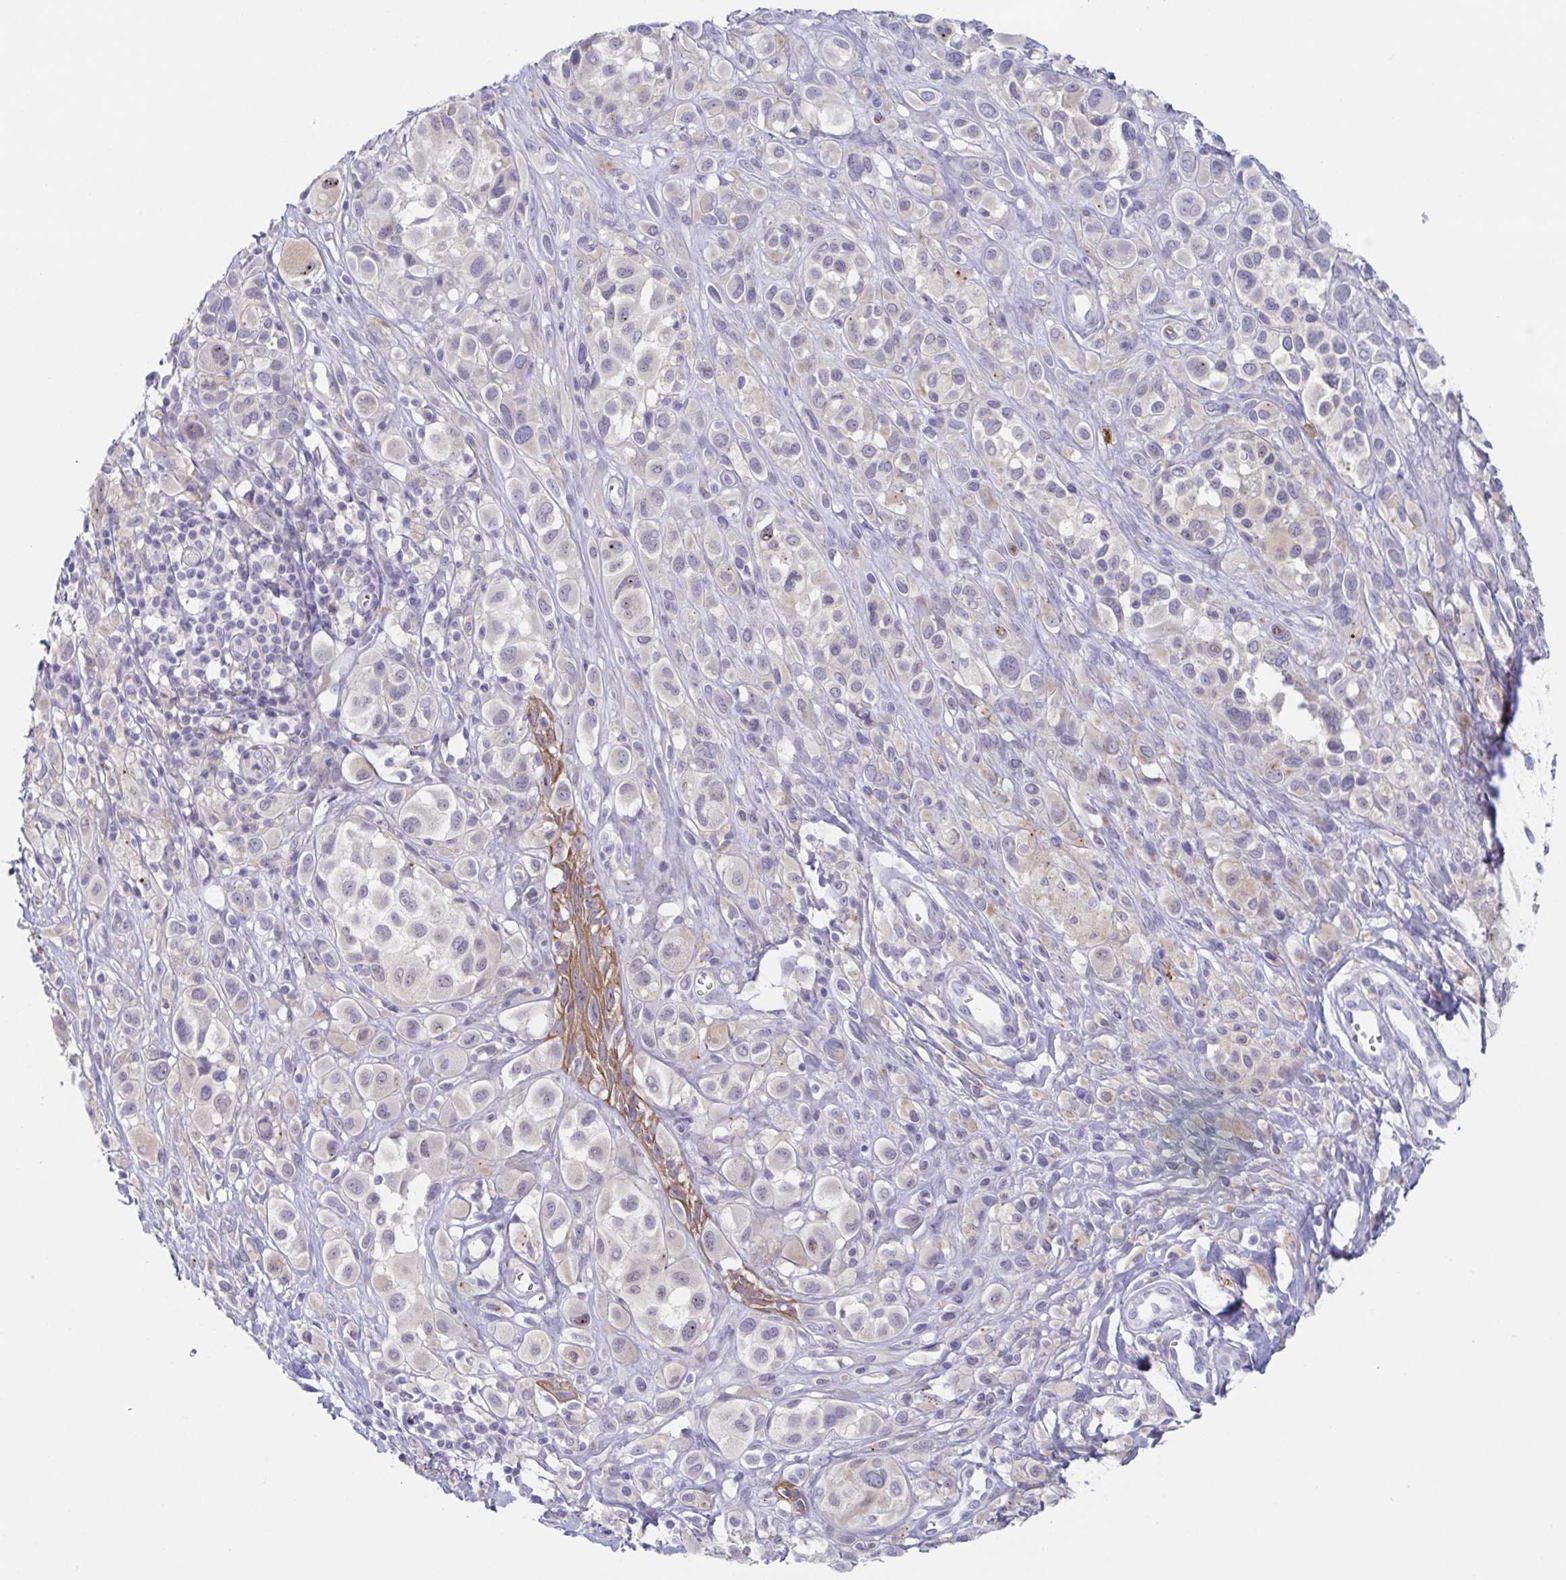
{"staining": {"intensity": "negative", "quantity": "none", "location": "none"}, "tissue": "melanoma", "cell_type": "Tumor cells", "image_type": "cancer", "snomed": [{"axis": "morphology", "description": "Malignant melanoma, NOS"}, {"axis": "topography", "description": "Skin"}], "caption": "High magnification brightfield microscopy of melanoma stained with DAB (3,3'-diaminobenzidine) (brown) and counterstained with hematoxylin (blue): tumor cells show no significant staining. Nuclei are stained in blue.", "gene": "HTR2A", "patient": {"sex": "male", "age": 77}}